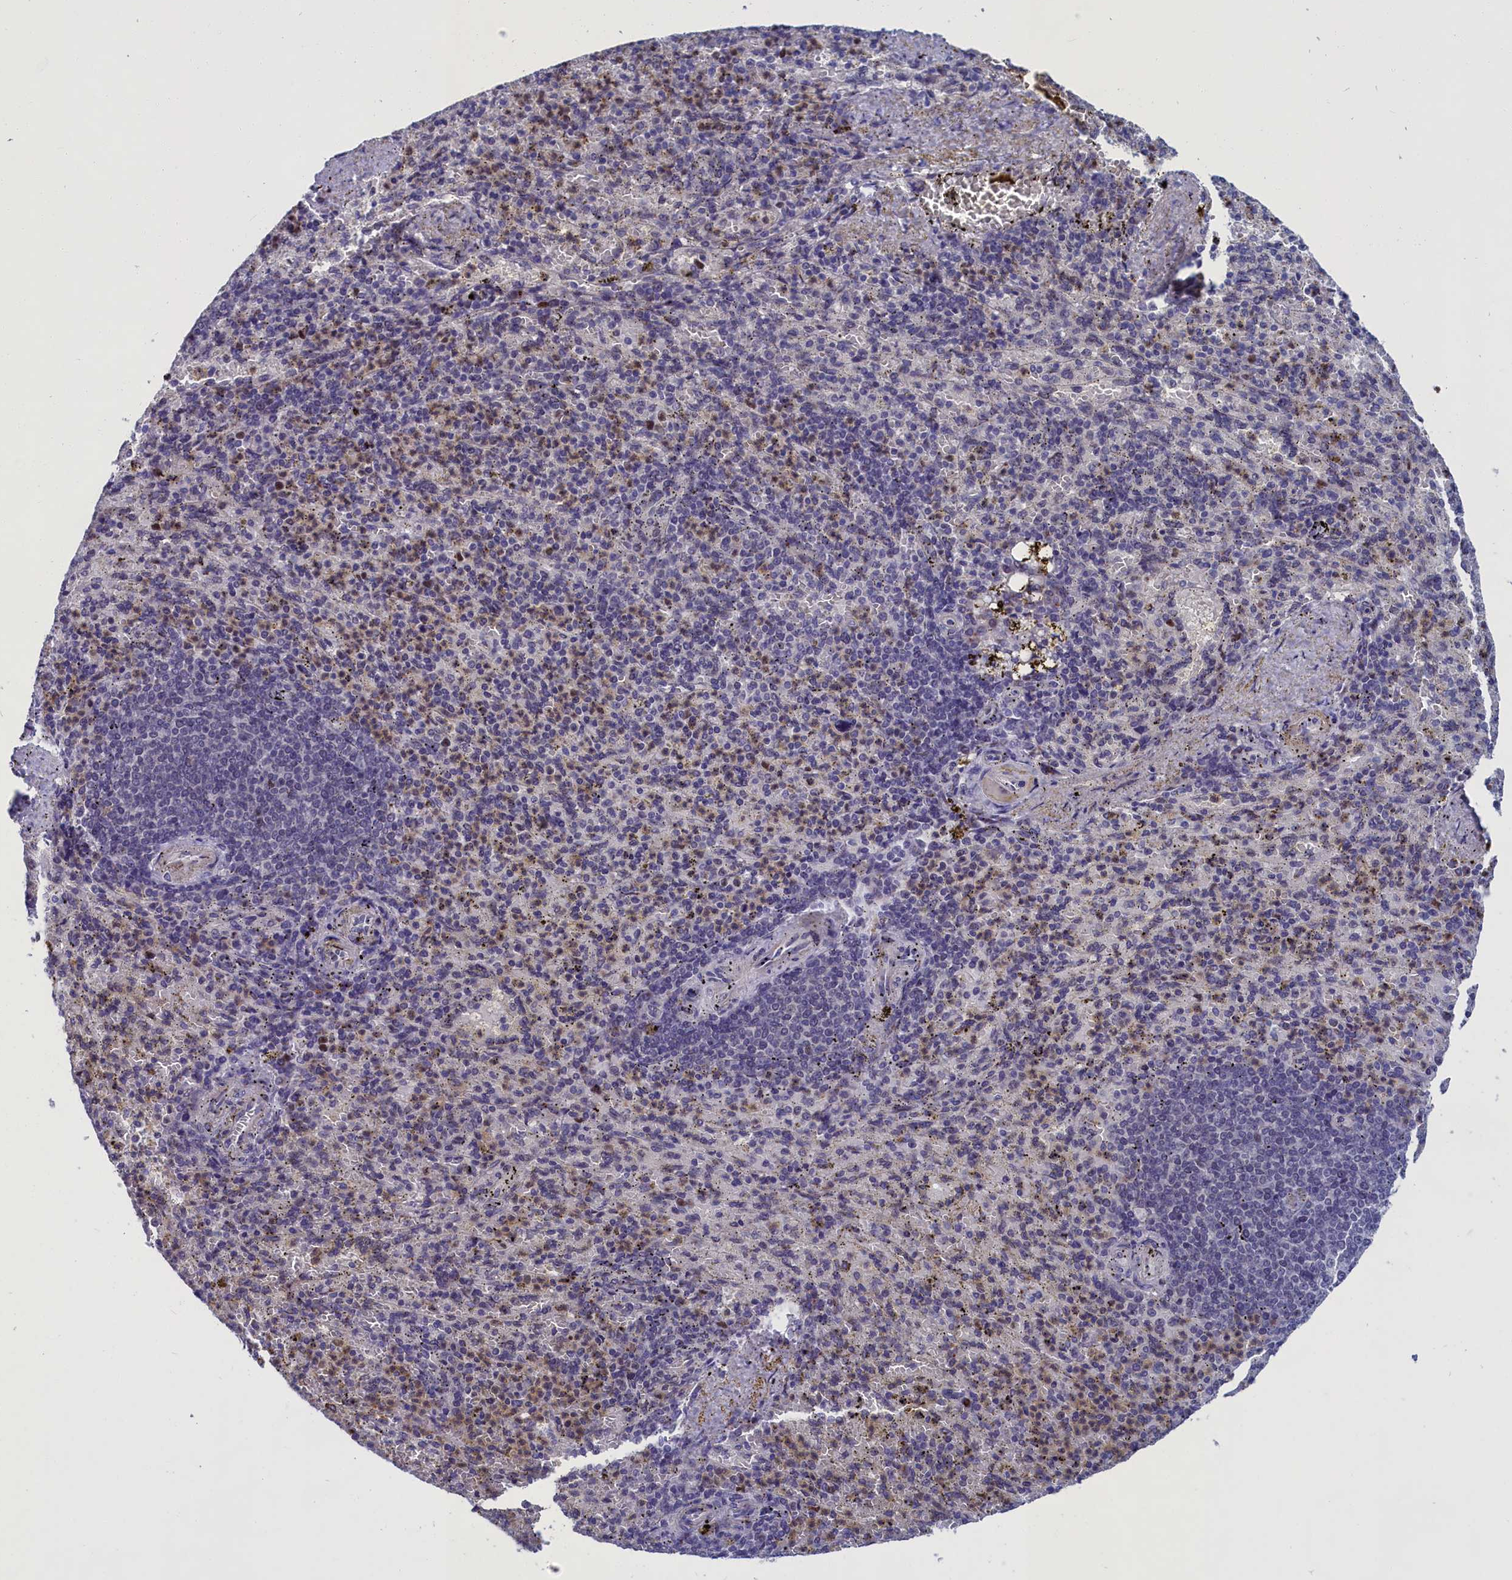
{"staining": {"intensity": "moderate", "quantity": "<25%", "location": "cytoplasmic/membranous"}, "tissue": "spleen", "cell_type": "Cells in red pulp", "image_type": "normal", "snomed": [{"axis": "morphology", "description": "Normal tissue, NOS"}, {"axis": "topography", "description": "Spleen"}], "caption": "Immunohistochemical staining of benign human spleen displays moderate cytoplasmic/membranous protein expression in about <25% of cells in red pulp. The protein is stained brown, and the nuclei are stained in blue (DAB IHC with brightfield microscopy, high magnification).", "gene": "LIG1", "patient": {"sex": "female", "age": 74}}